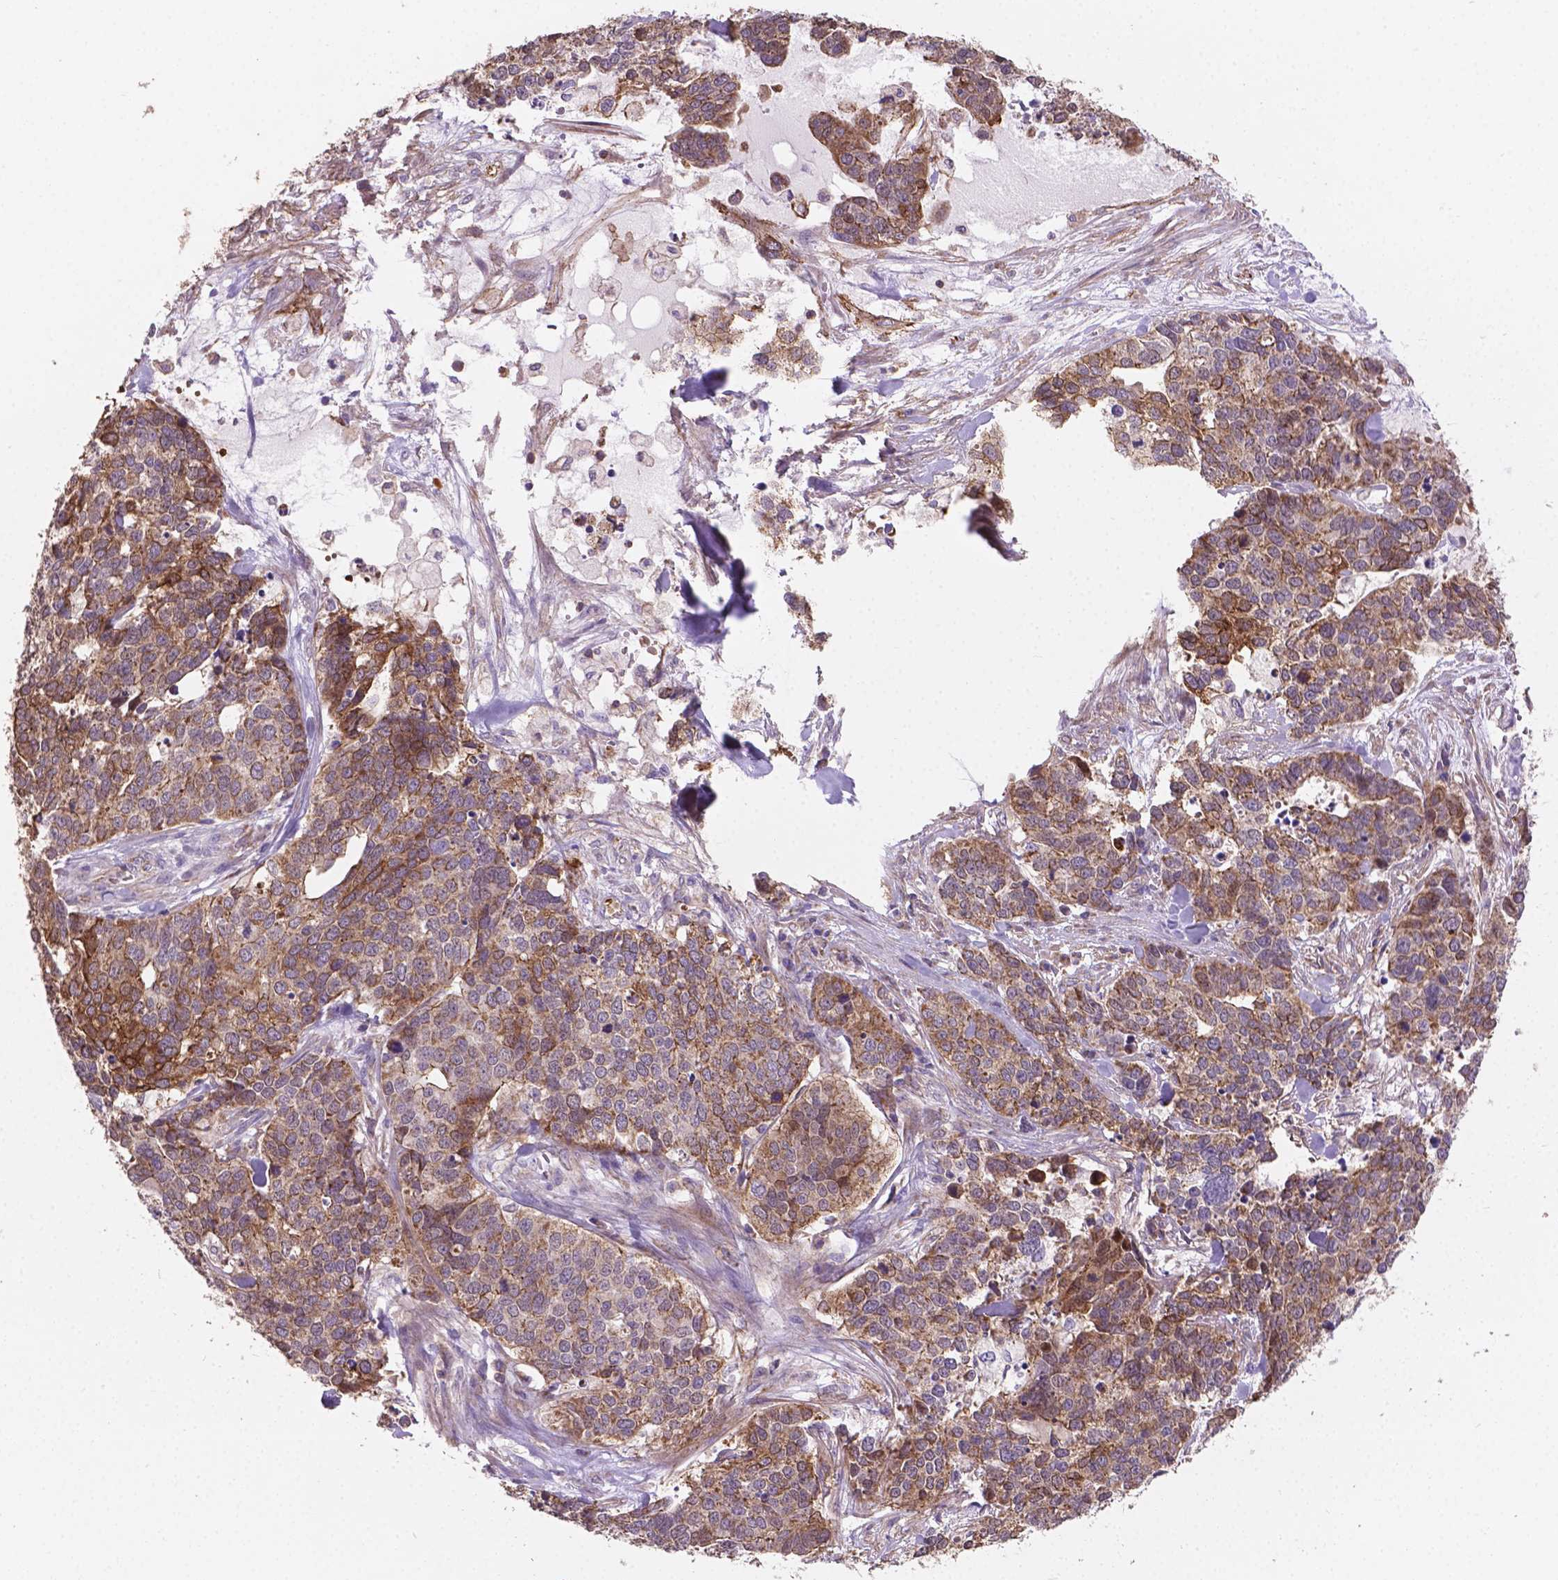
{"staining": {"intensity": "moderate", "quantity": ">75%", "location": "cytoplasmic/membranous"}, "tissue": "ovarian cancer", "cell_type": "Tumor cells", "image_type": "cancer", "snomed": [{"axis": "morphology", "description": "Carcinoma, endometroid"}, {"axis": "topography", "description": "Ovary"}], "caption": "High-power microscopy captured an immunohistochemistry (IHC) micrograph of ovarian cancer, revealing moderate cytoplasmic/membranous positivity in about >75% of tumor cells.", "gene": "TCAF1", "patient": {"sex": "female", "age": 65}}